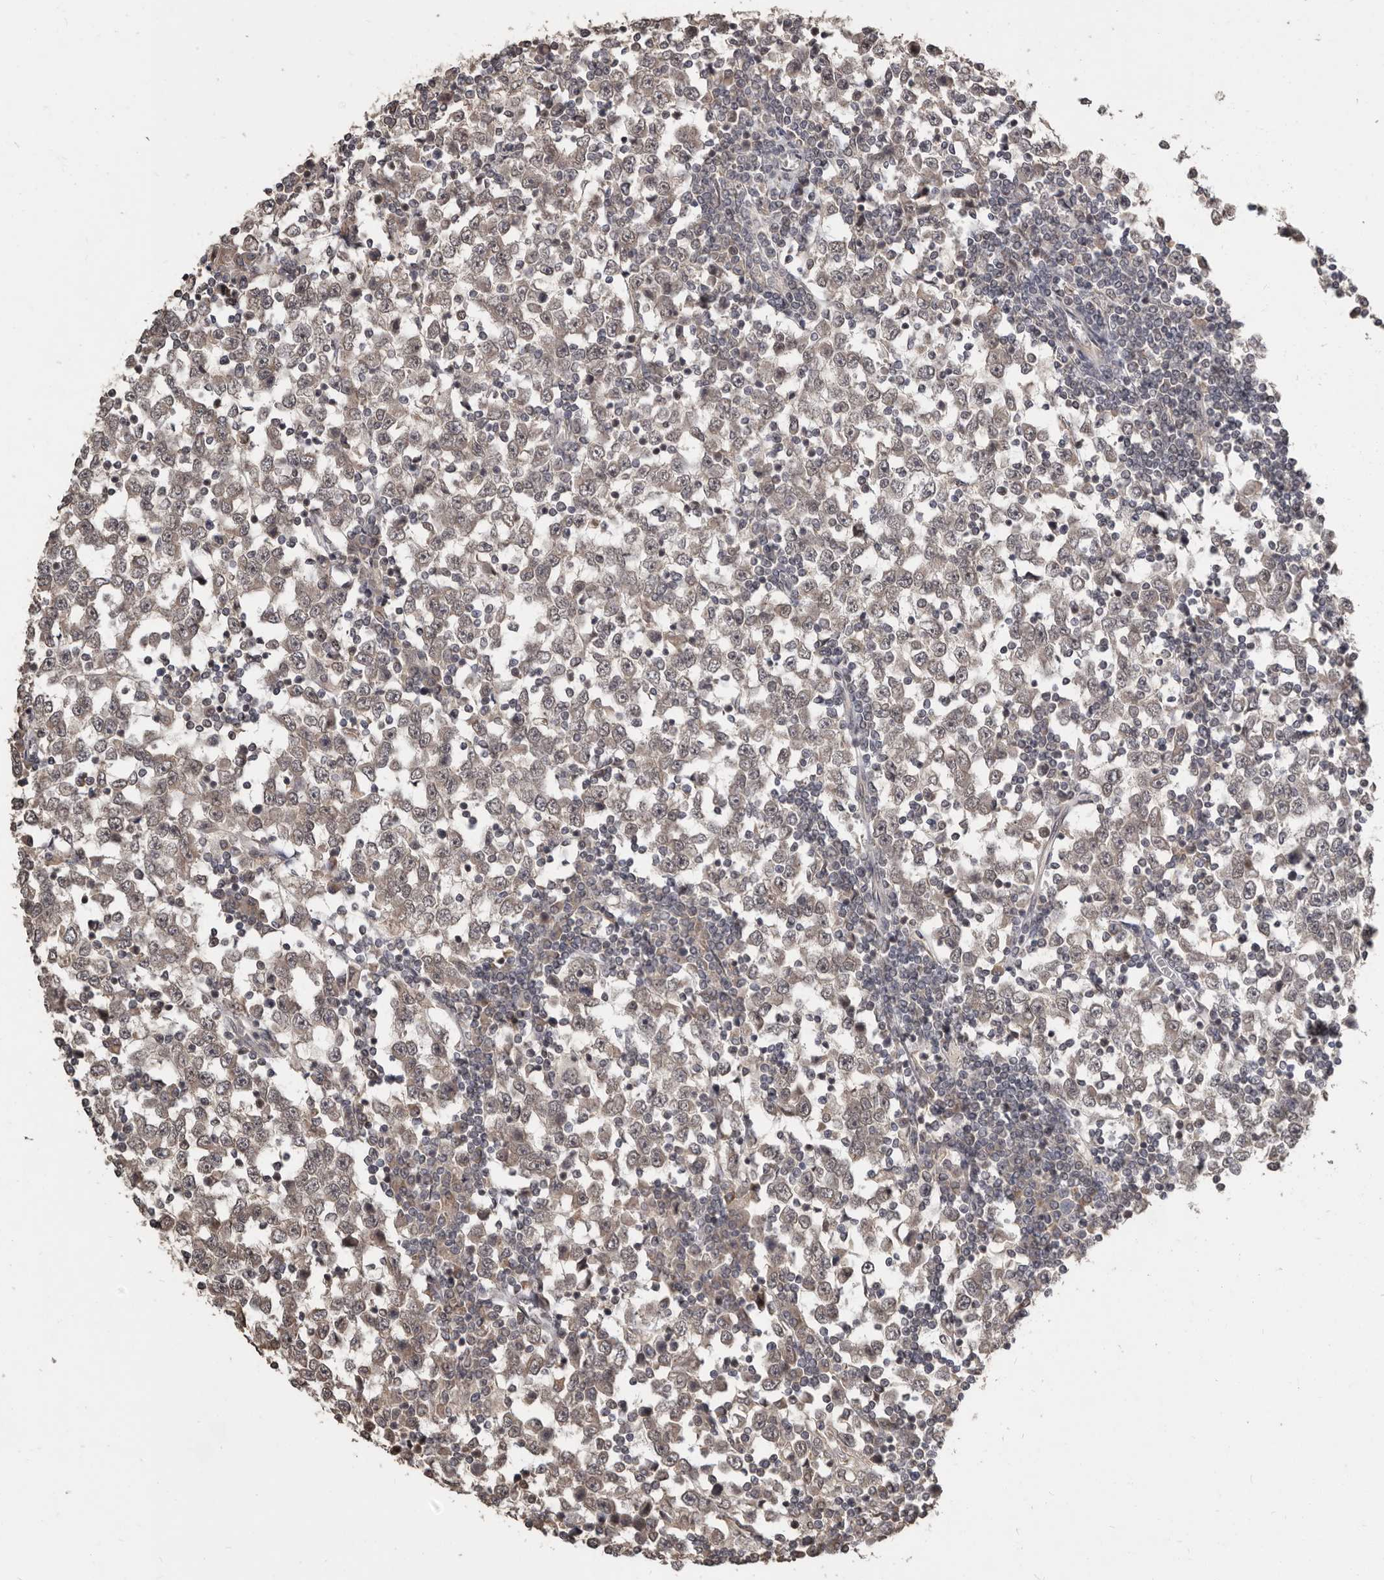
{"staining": {"intensity": "weak", "quantity": ">75%", "location": "cytoplasmic/membranous,nuclear"}, "tissue": "testis cancer", "cell_type": "Tumor cells", "image_type": "cancer", "snomed": [{"axis": "morphology", "description": "Seminoma, NOS"}, {"axis": "topography", "description": "Testis"}], "caption": "A histopathology image of seminoma (testis) stained for a protein reveals weak cytoplasmic/membranous and nuclear brown staining in tumor cells. (IHC, brightfield microscopy, high magnification).", "gene": "ZFP14", "patient": {"sex": "male", "age": 65}}